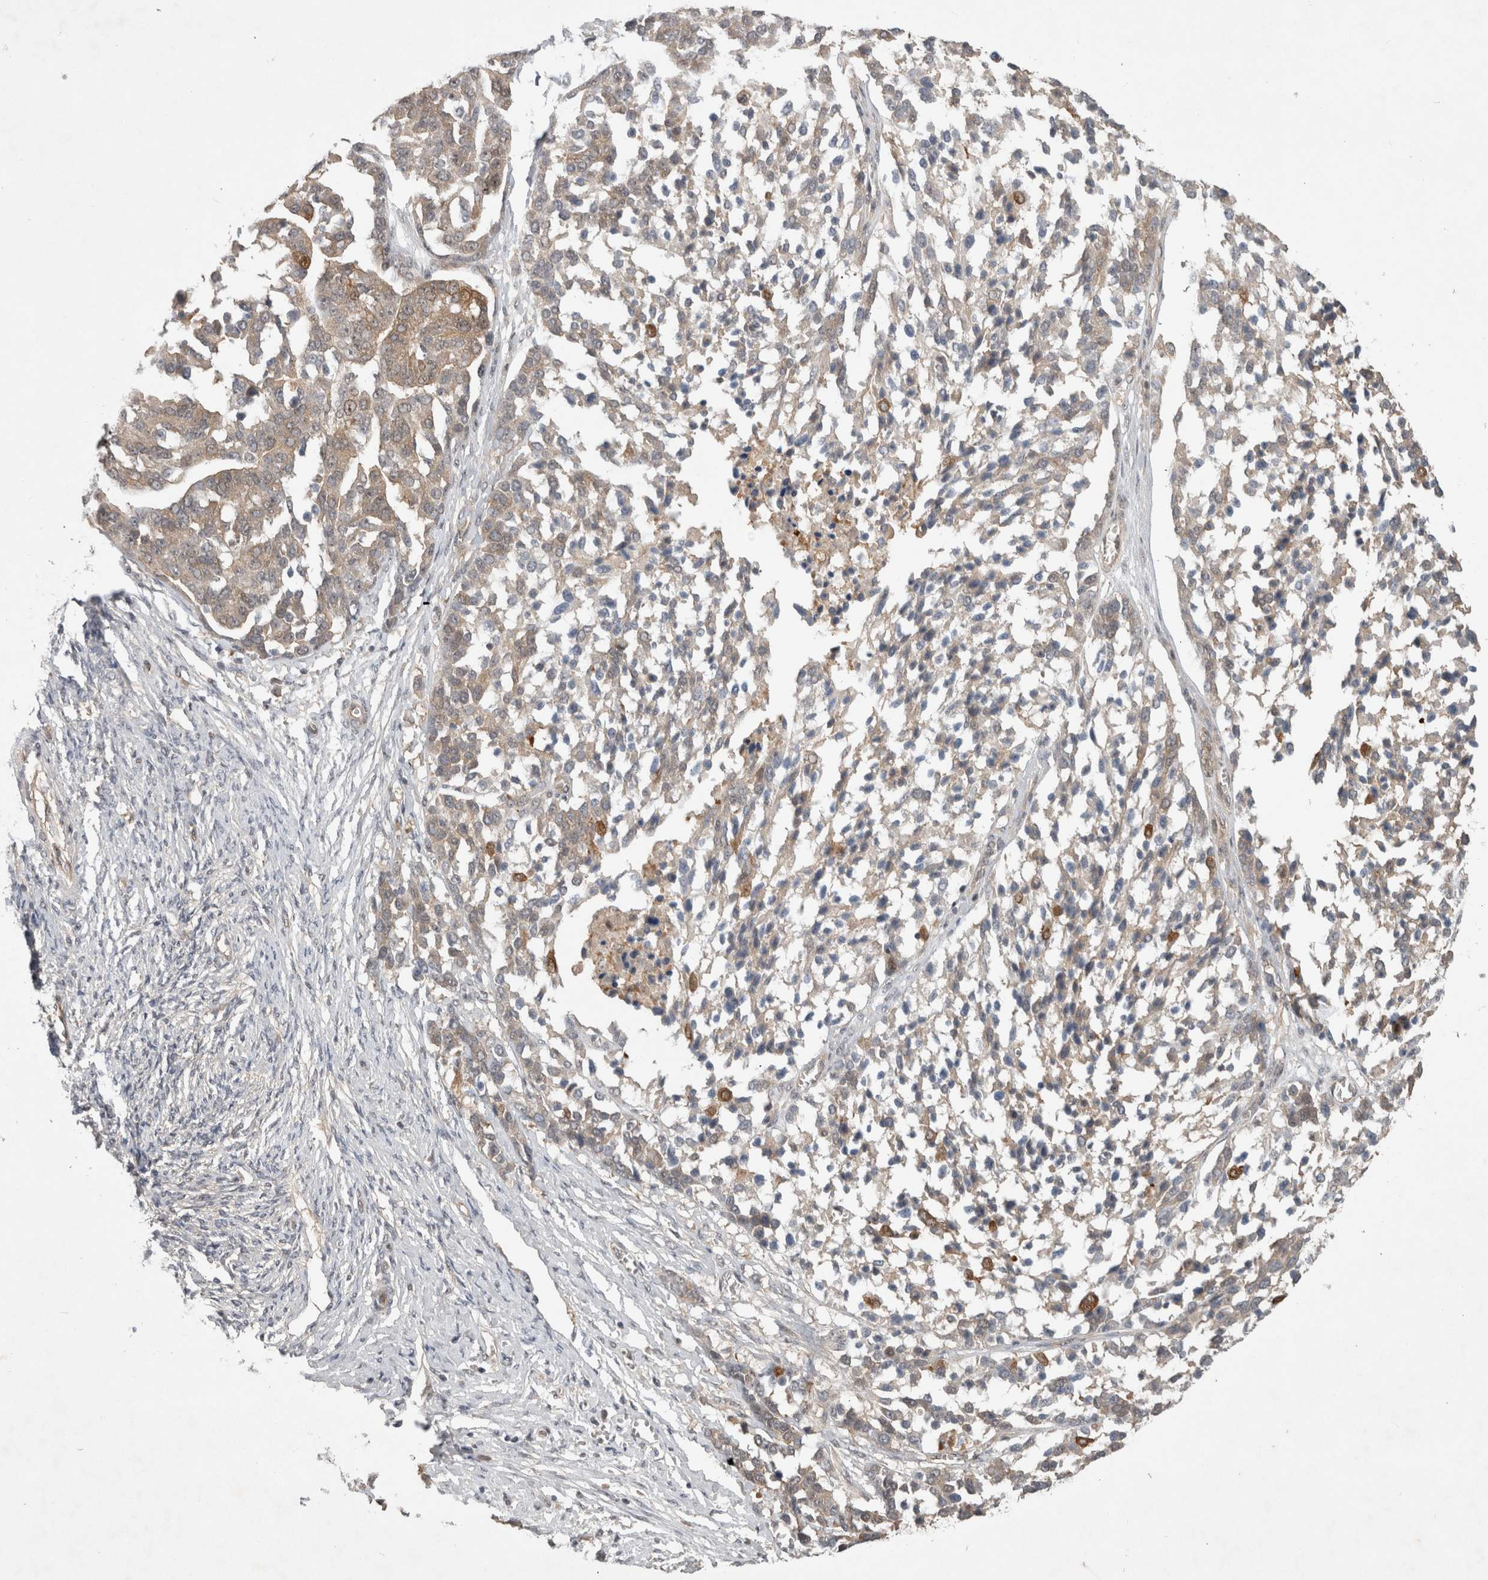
{"staining": {"intensity": "weak", "quantity": "25%-75%", "location": "cytoplasmic/membranous"}, "tissue": "ovarian cancer", "cell_type": "Tumor cells", "image_type": "cancer", "snomed": [{"axis": "morphology", "description": "Cystadenocarcinoma, serous, NOS"}, {"axis": "topography", "description": "Ovary"}], "caption": "Immunohistochemical staining of serous cystadenocarcinoma (ovarian) reveals low levels of weak cytoplasmic/membranous protein expression in about 25%-75% of tumor cells.", "gene": "CERS3", "patient": {"sex": "female", "age": 44}}